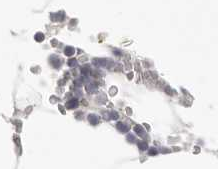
{"staining": {"intensity": "moderate", "quantity": "<25%", "location": "cytoplasmic/membranous"}, "tissue": "bone marrow", "cell_type": "Hematopoietic cells", "image_type": "normal", "snomed": [{"axis": "morphology", "description": "Normal tissue, NOS"}, {"axis": "topography", "description": "Bone marrow"}], "caption": "Moderate cytoplasmic/membranous staining for a protein is identified in about <25% of hematopoietic cells of unremarkable bone marrow using IHC.", "gene": "NIBAN1", "patient": {"sex": "male", "age": 70}}